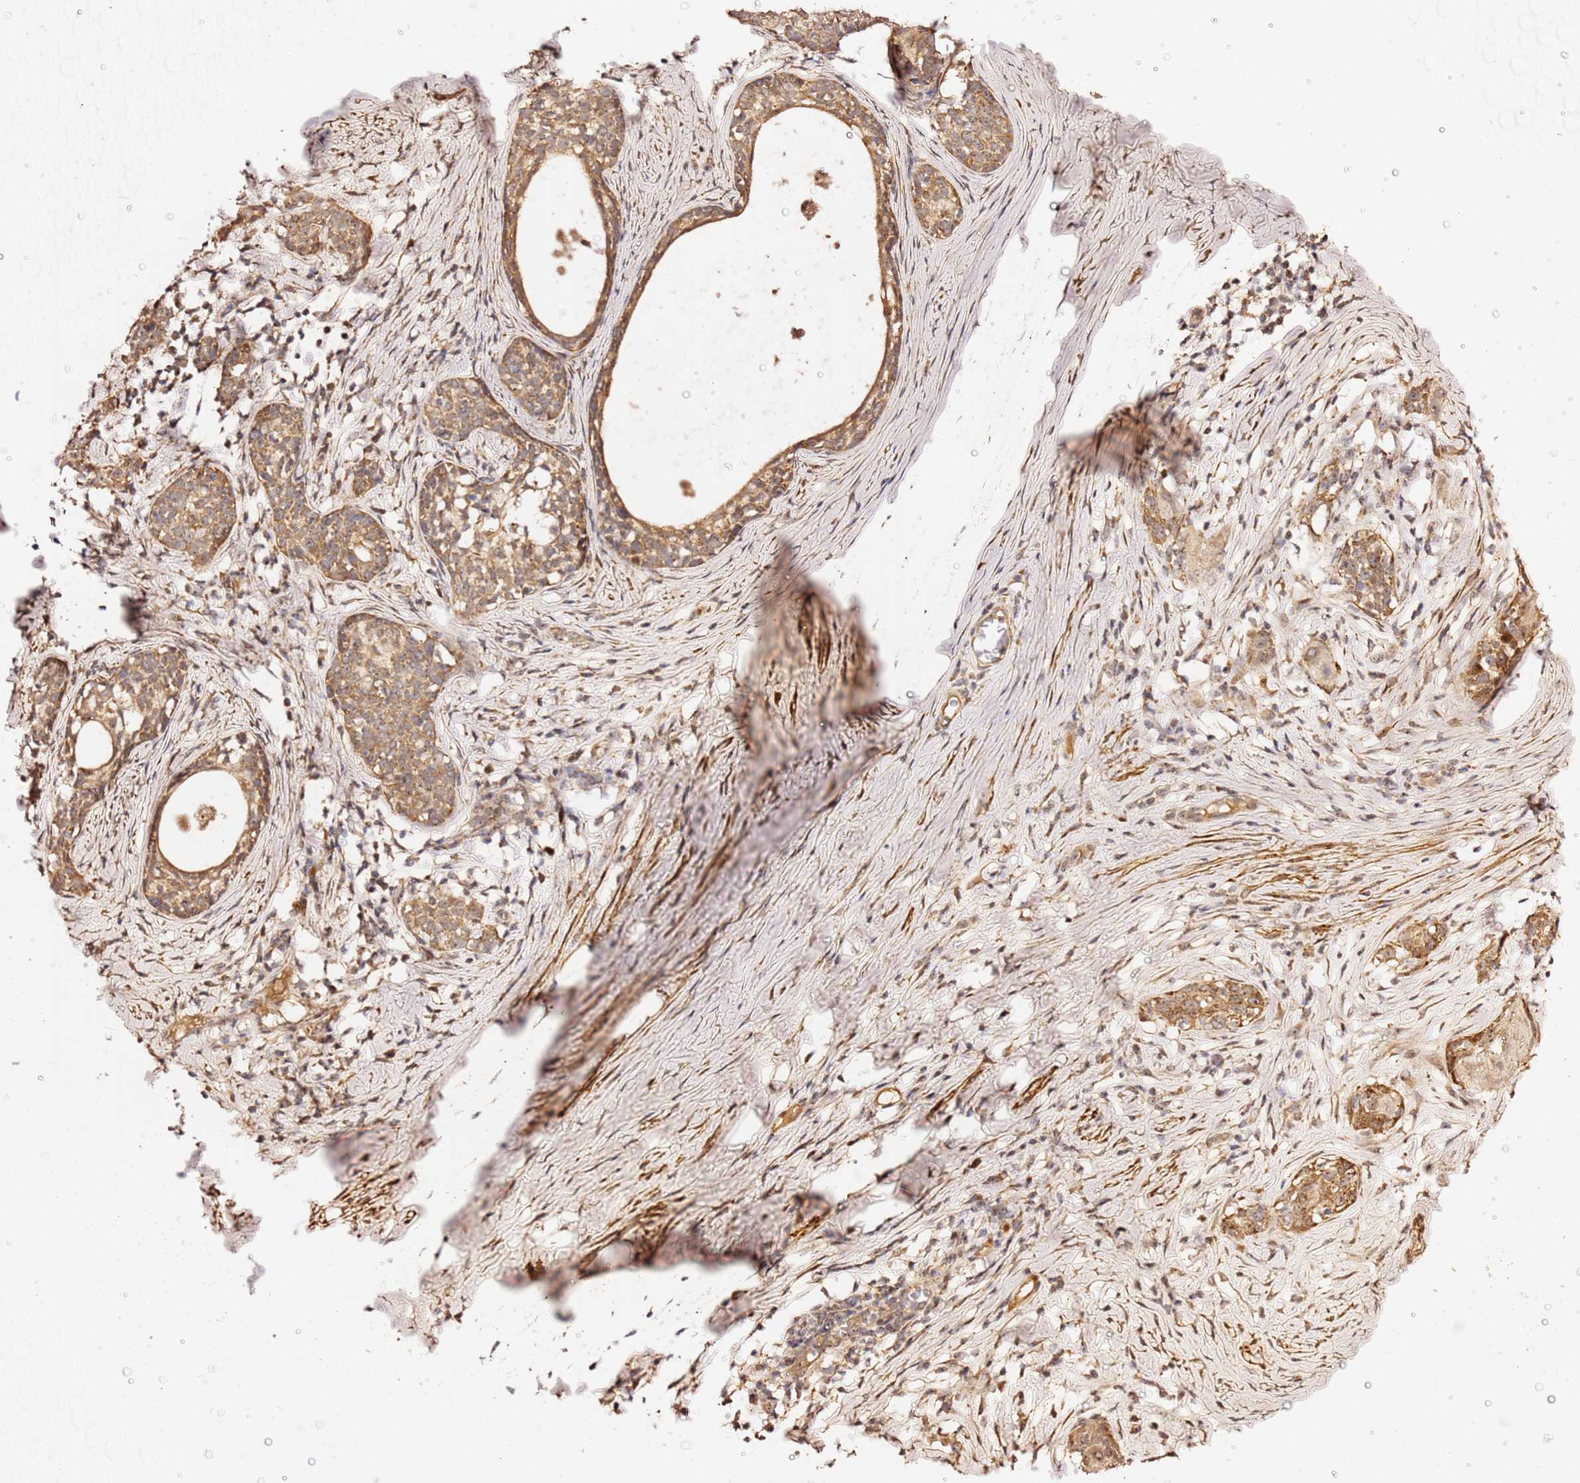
{"staining": {"intensity": "moderate", "quantity": ">75%", "location": "cytoplasmic/membranous,nuclear"}, "tissue": "cervical cancer", "cell_type": "Tumor cells", "image_type": "cancer", "snomed": [{"axis": "morphology", "description": "Squamous cell carcinoma, NOS"}, {"axis": "topography", "description": "Cervix"}], "caption": "A histopathology image showing moderate cytoplasmic/membranous and nuclear staining in about >75% of tumor cells in squamous cell carcinoma (cervical), as visualized by brown immunohistochemical staining.", "gene": "KIF25", "patient": {"sex": "female", "age": 52}}